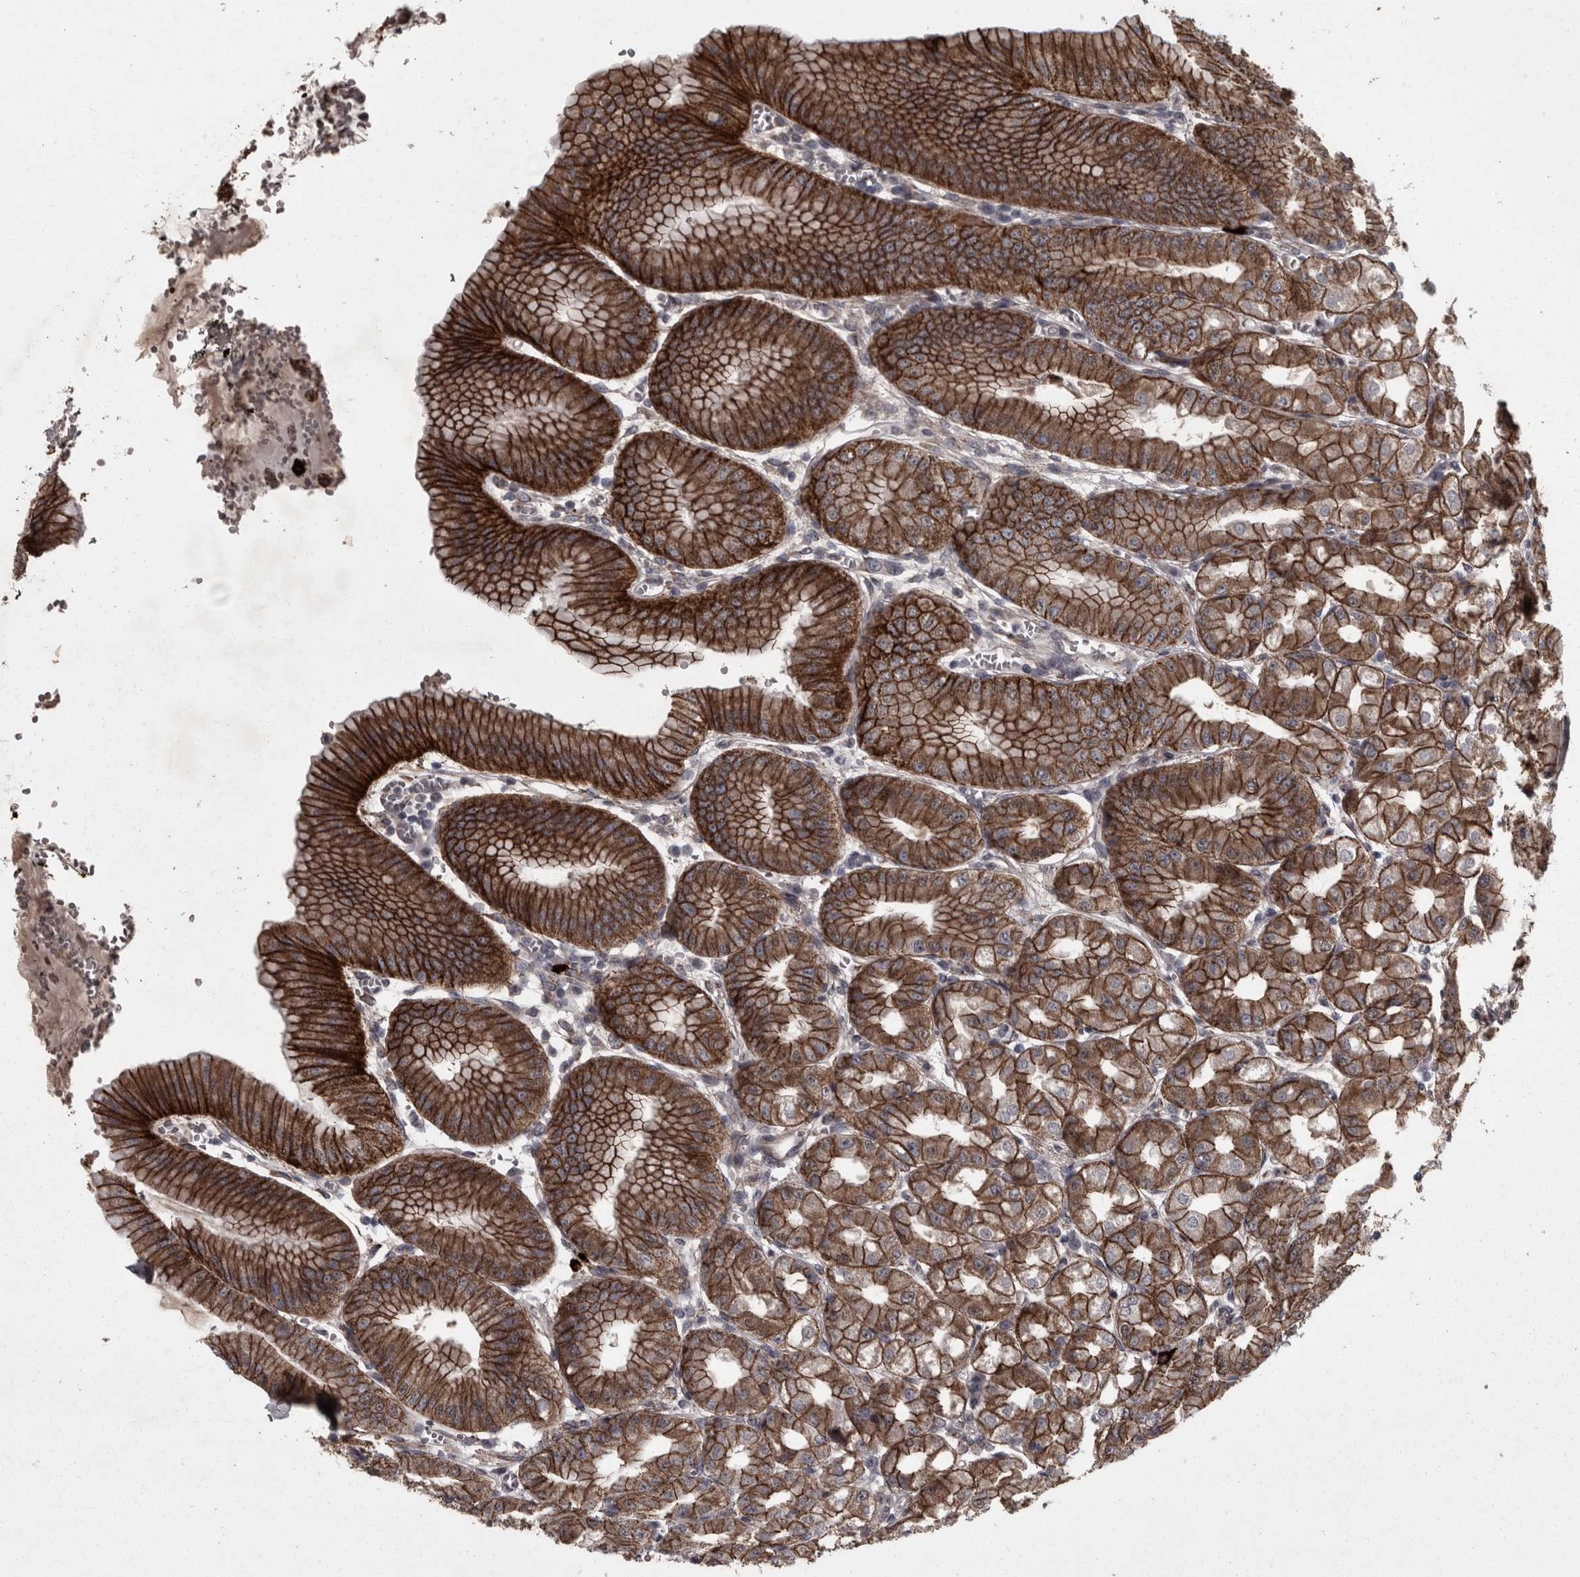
{"staining": {"intensity": "strong", "quantity": ">75%", "location": "cytoplasmic/membranous"}, "tissue": "stomach", "cell_type": "Glandular cells", "image_type": "normal", "snomed": [{"axis": "morphology", "description": "Normal tissue, NOS"}, {"axis": "topography", "description": "Stomach, lower"}], "caption": "Protein staining reveals strong cytoplasmic/membranous expression in about >75% of glandular cells in unremarkable stomach.", "gene": "PCDH17", "patient": {"sex": "male", "age": 71}}